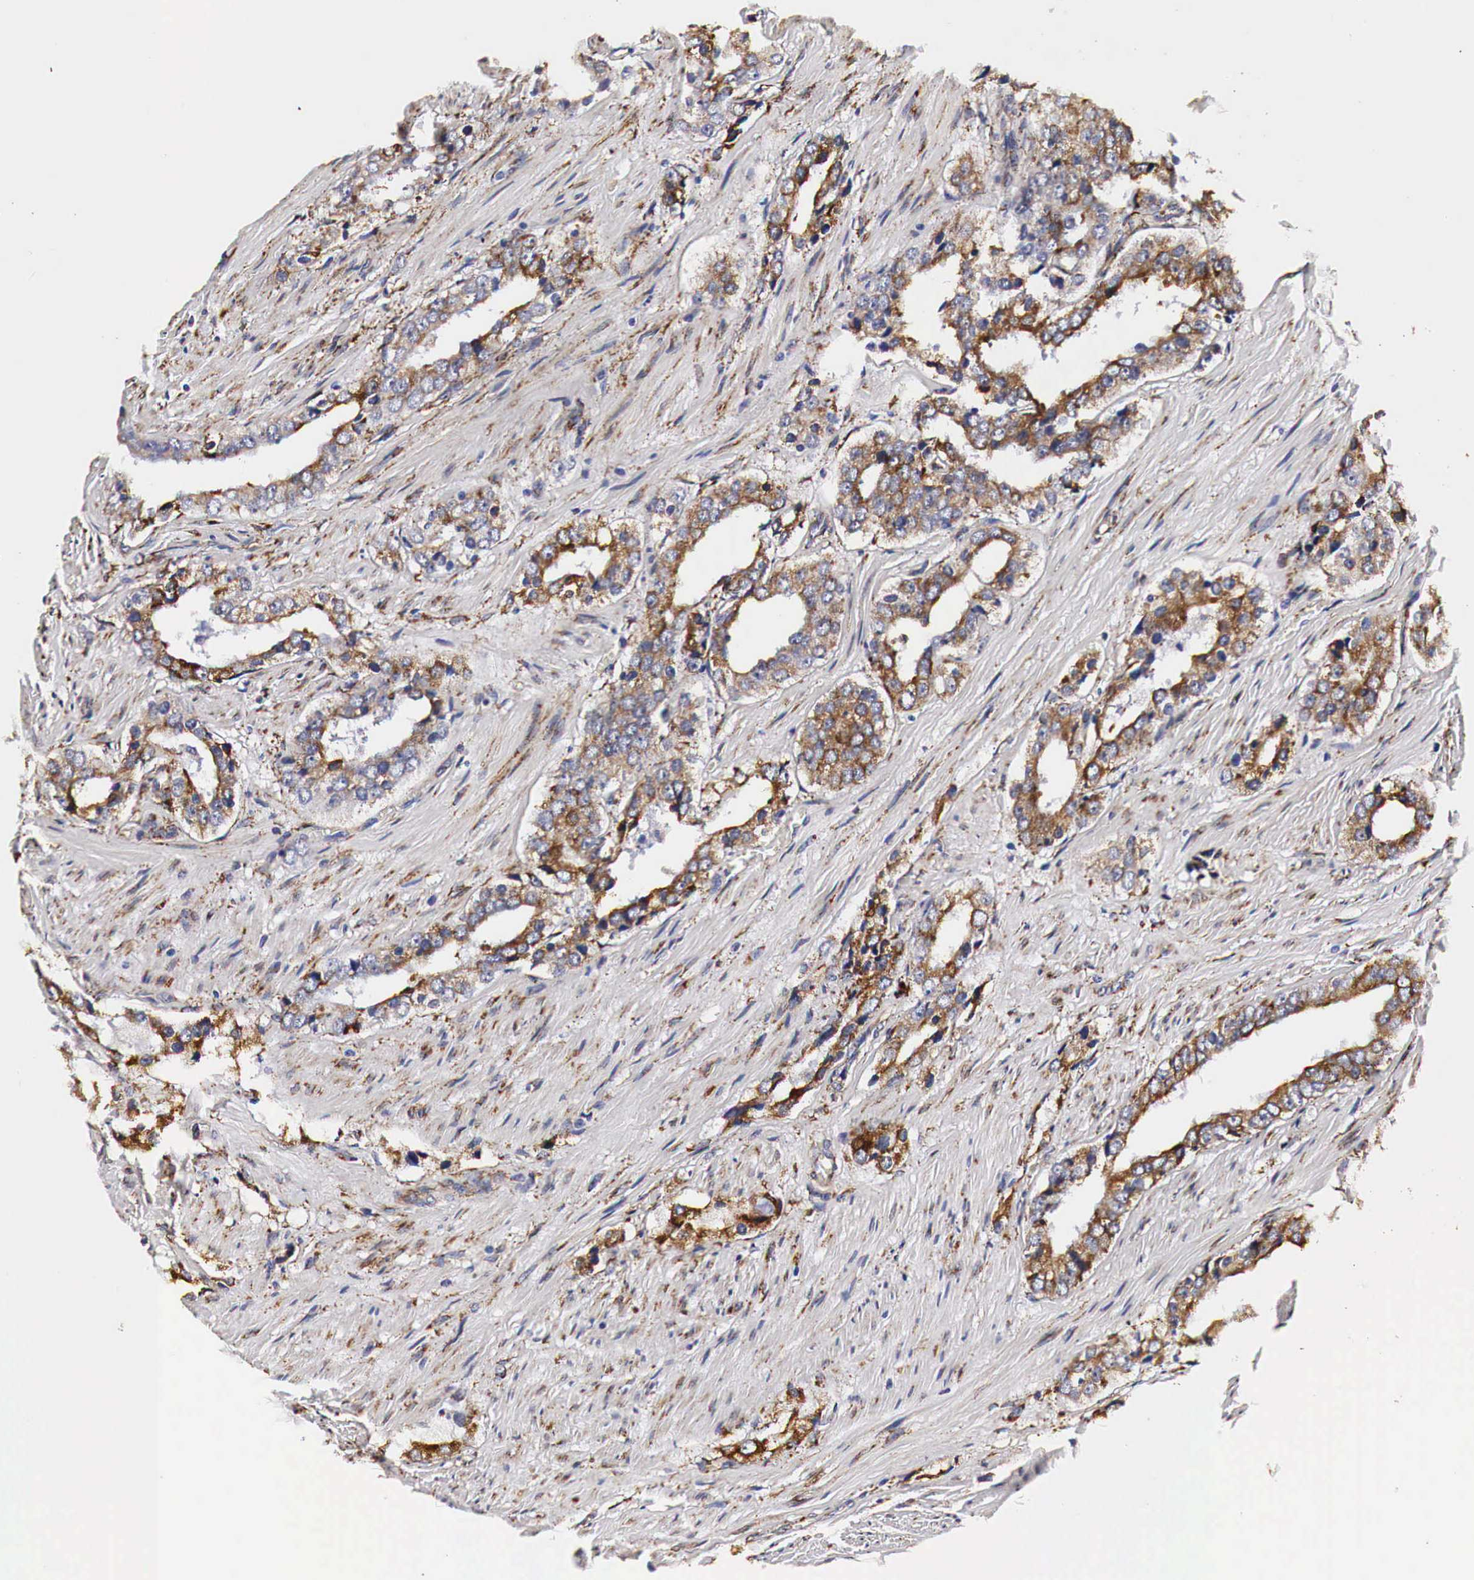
{"staining": {"intensity": "moderate", "quantity": ">75%", "location": "cytoplasmic/membranous"}, "tissue": "prostate cancer", "cell_type": "Tumor cells", "image_type": "cancer", "snomed": [{"axis": "morphology", "description": "Adenocarcinoma, Medium grade"}, {"axis": "topography", "description": "Prostate"}], "caption": "Immunohistochemical staining of human prostate cancer (medium-grade adenocarcinoma) demonstrates moderate cytoplasmic/membranous protein expression in approximately >75% of tumor cells.", "gene": "CKAP4", "patient": {"sex": "male", "age": 73}}